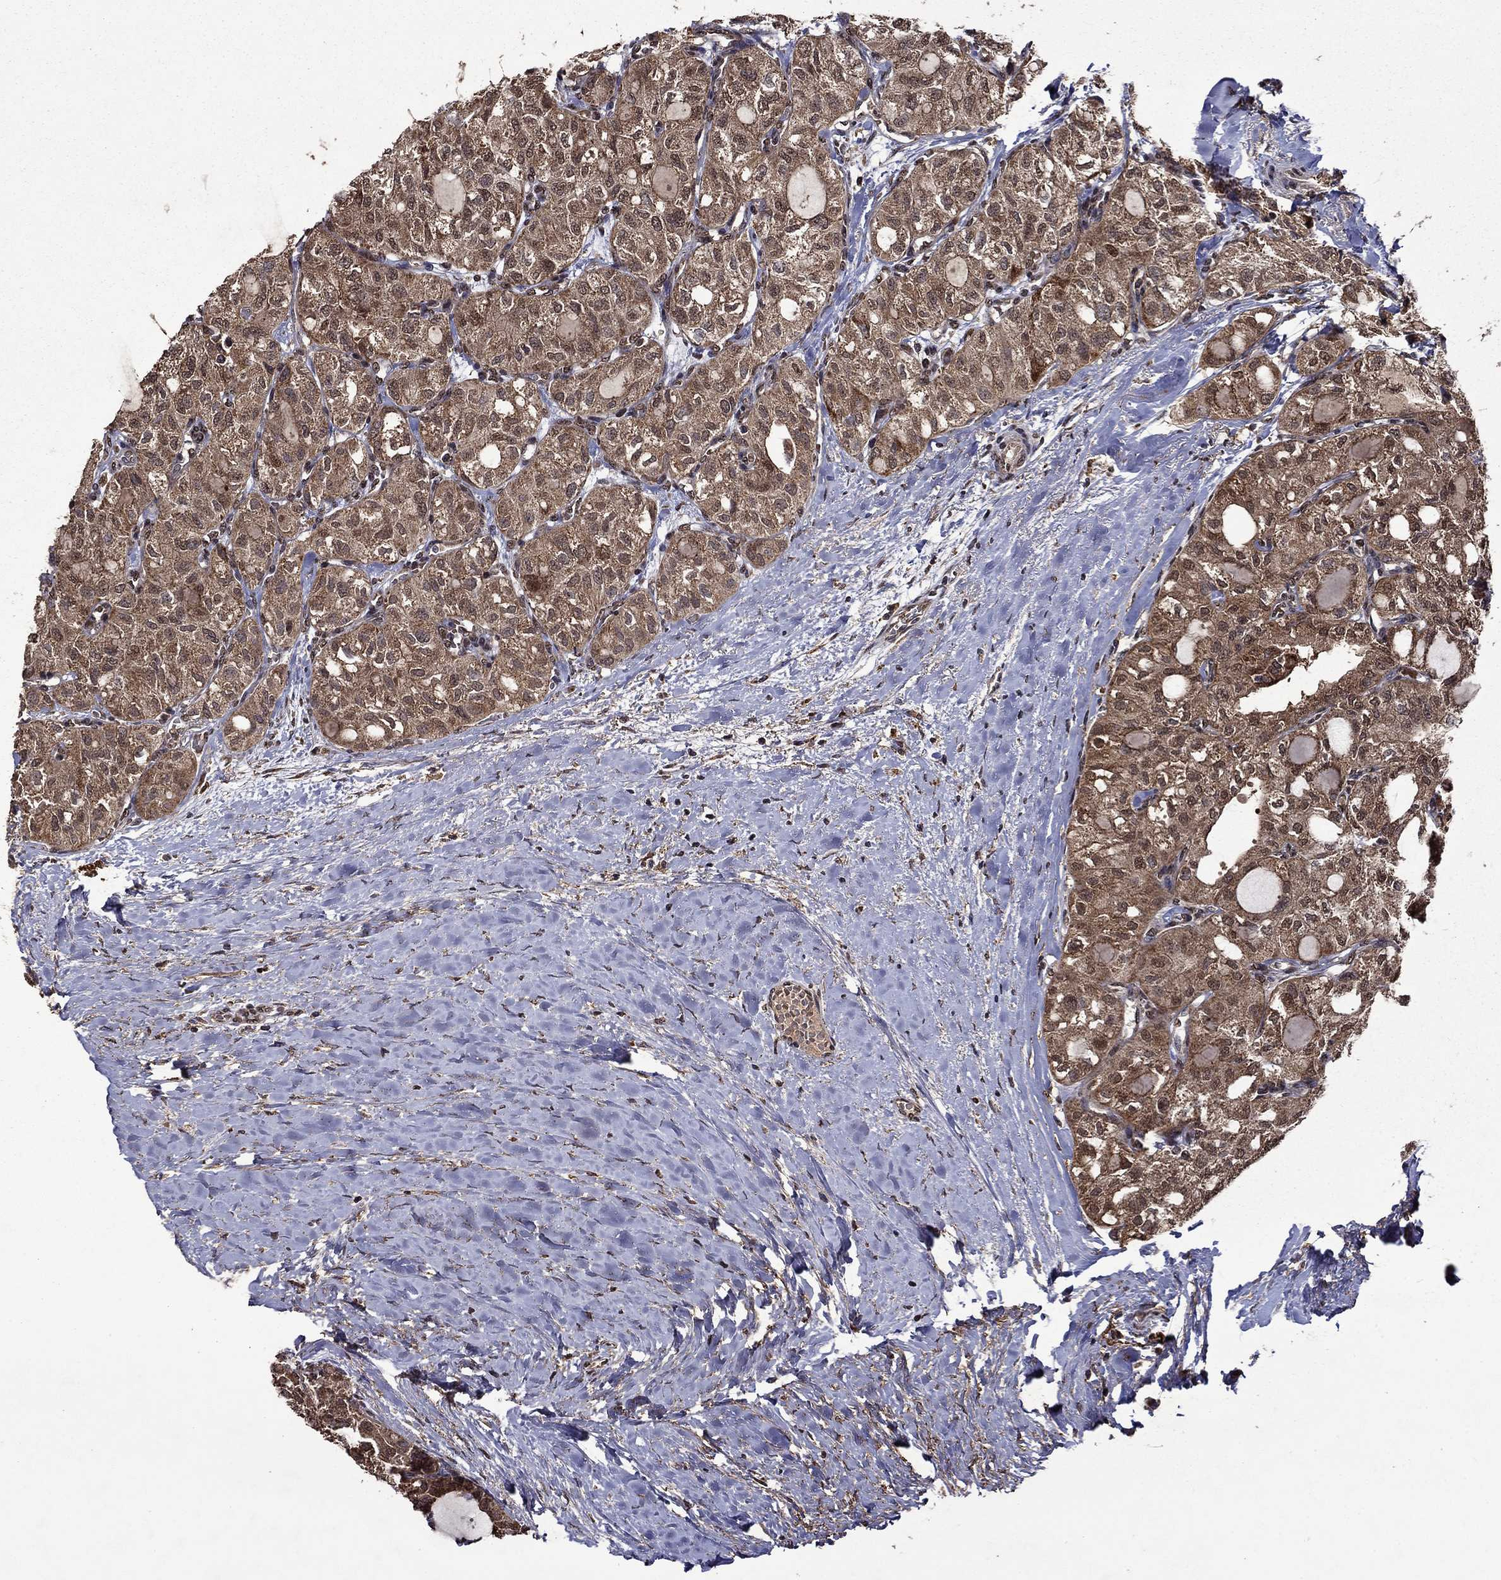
{"staining": {"intensity": "moderate", "quantity": ">75%", "location": "cytoplasmic/membranous,nuclear"}, "tissue": "thyroid cancer", "cell_type": "Tumor cells", "image_type": "cancer", "snomed": [{"axis": "morphology", "description": "Follicular adenoma carcinoma, NOS"}, {"axis": "topography", "description": "Thyroid gland"}], "caption": "Immunohistochemical staining of human follicular adenoma carcinoma (thyroid) displays medium levels of moderate cytoplasmic/membranous and nuclear protein staining in about >75% of tumor cells.", "gene": "ITM2B", "patient": {"sex": "male", "age": 75}}